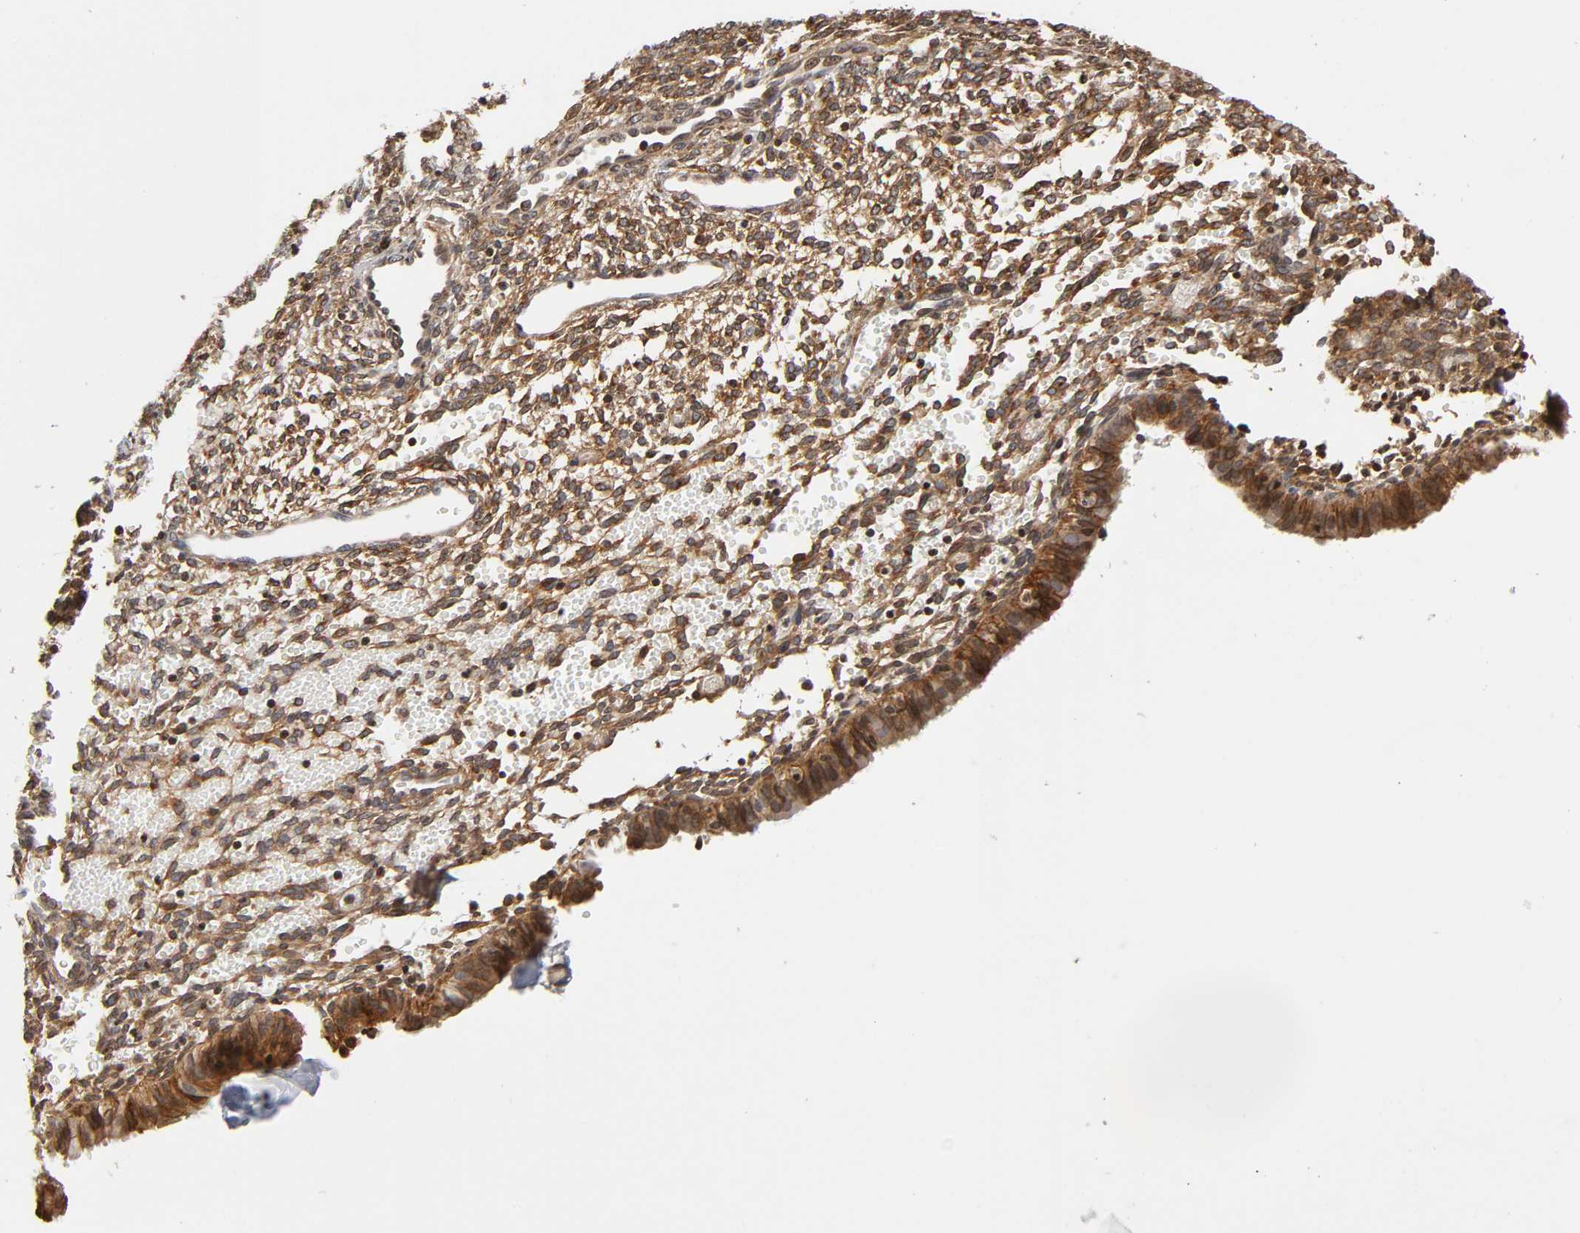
{"staining": {"intensity": "moderate", "quantity": ">75%", "location": "cytoplasmic/membranous"}, "tissue": "endometrium", "cell_type": "Cells in endometrial stroma", "image_type": "normal", "snomed": [{"axis": "morphology", "description": "Normal tissue, NOS"}, {"axis": "topography", "description": "Endometrium"}], "caption": "A high-resolution micrograph shows immunohistochemistry staining of benign endometrium, which exhibits moderate cytoplasmic/membranous staining in approximately >75% of cells in endometrial stroma.", "gene": "ITGAV", "patient": {"sex": "female", "age": 61}}